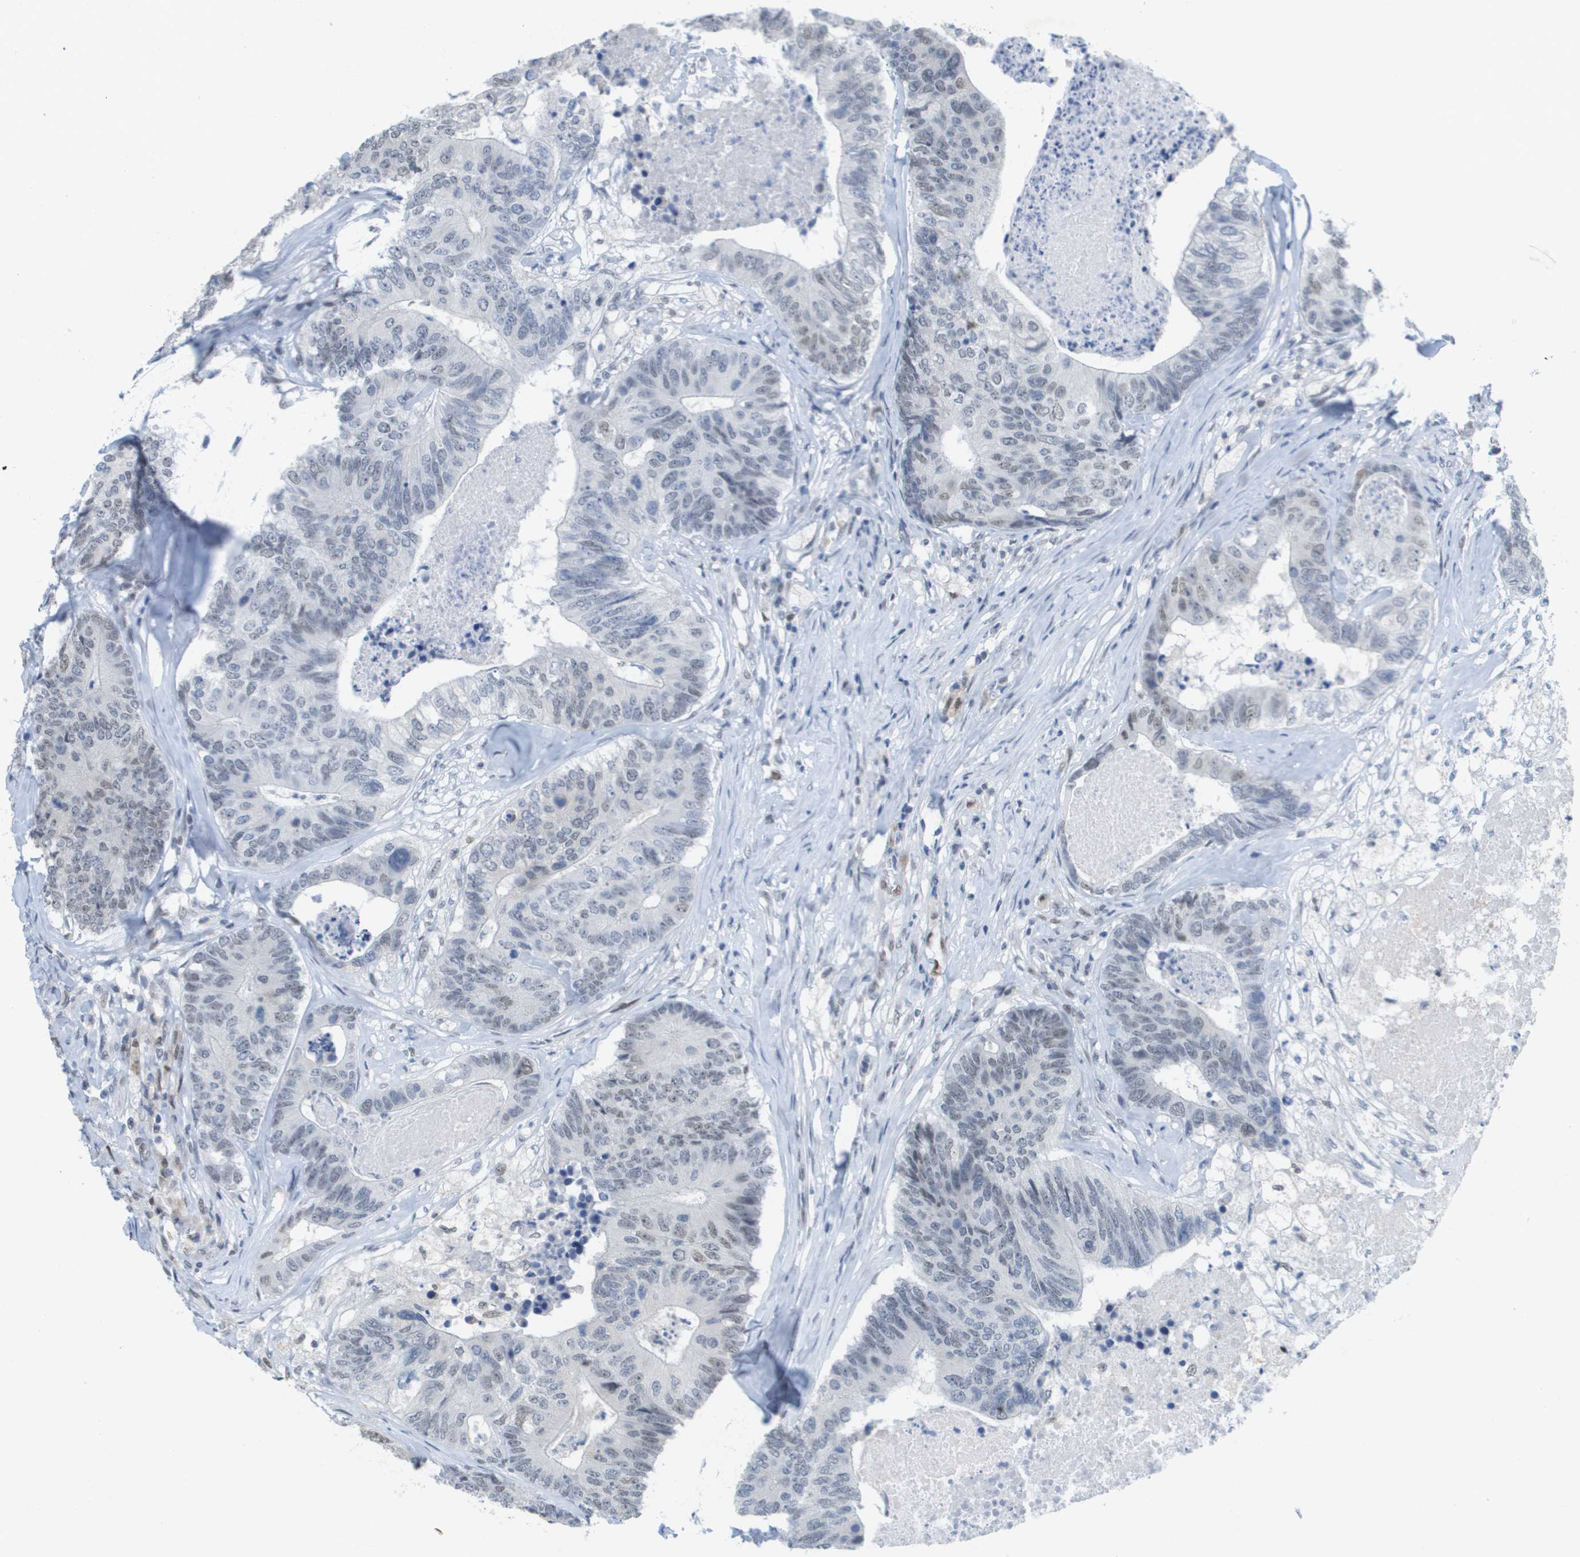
{"staining": {"intensity": "weak", "quantity": "<25%", "location": "nuclear"}, "tissue": "colorectal cancer", "cell_type": "Tumor cells", "image_type": "cancer", "snomed": [{"axis": "morphology", "description": "Adenocarcinoma, NOS"}, {"axis": "topography", "description": "Colon"}], "caption": "Colorectal adenocarcinoma was stained to show a protein in brown. There is no significant staining in tumor cells. (DAB (3,3'-diaminobenzidine) immunohistochemistry visualized using brightfield microscopy, high magnification).", "gene": "TP53RK", "patient": {"sex": "female", "age": 57}}